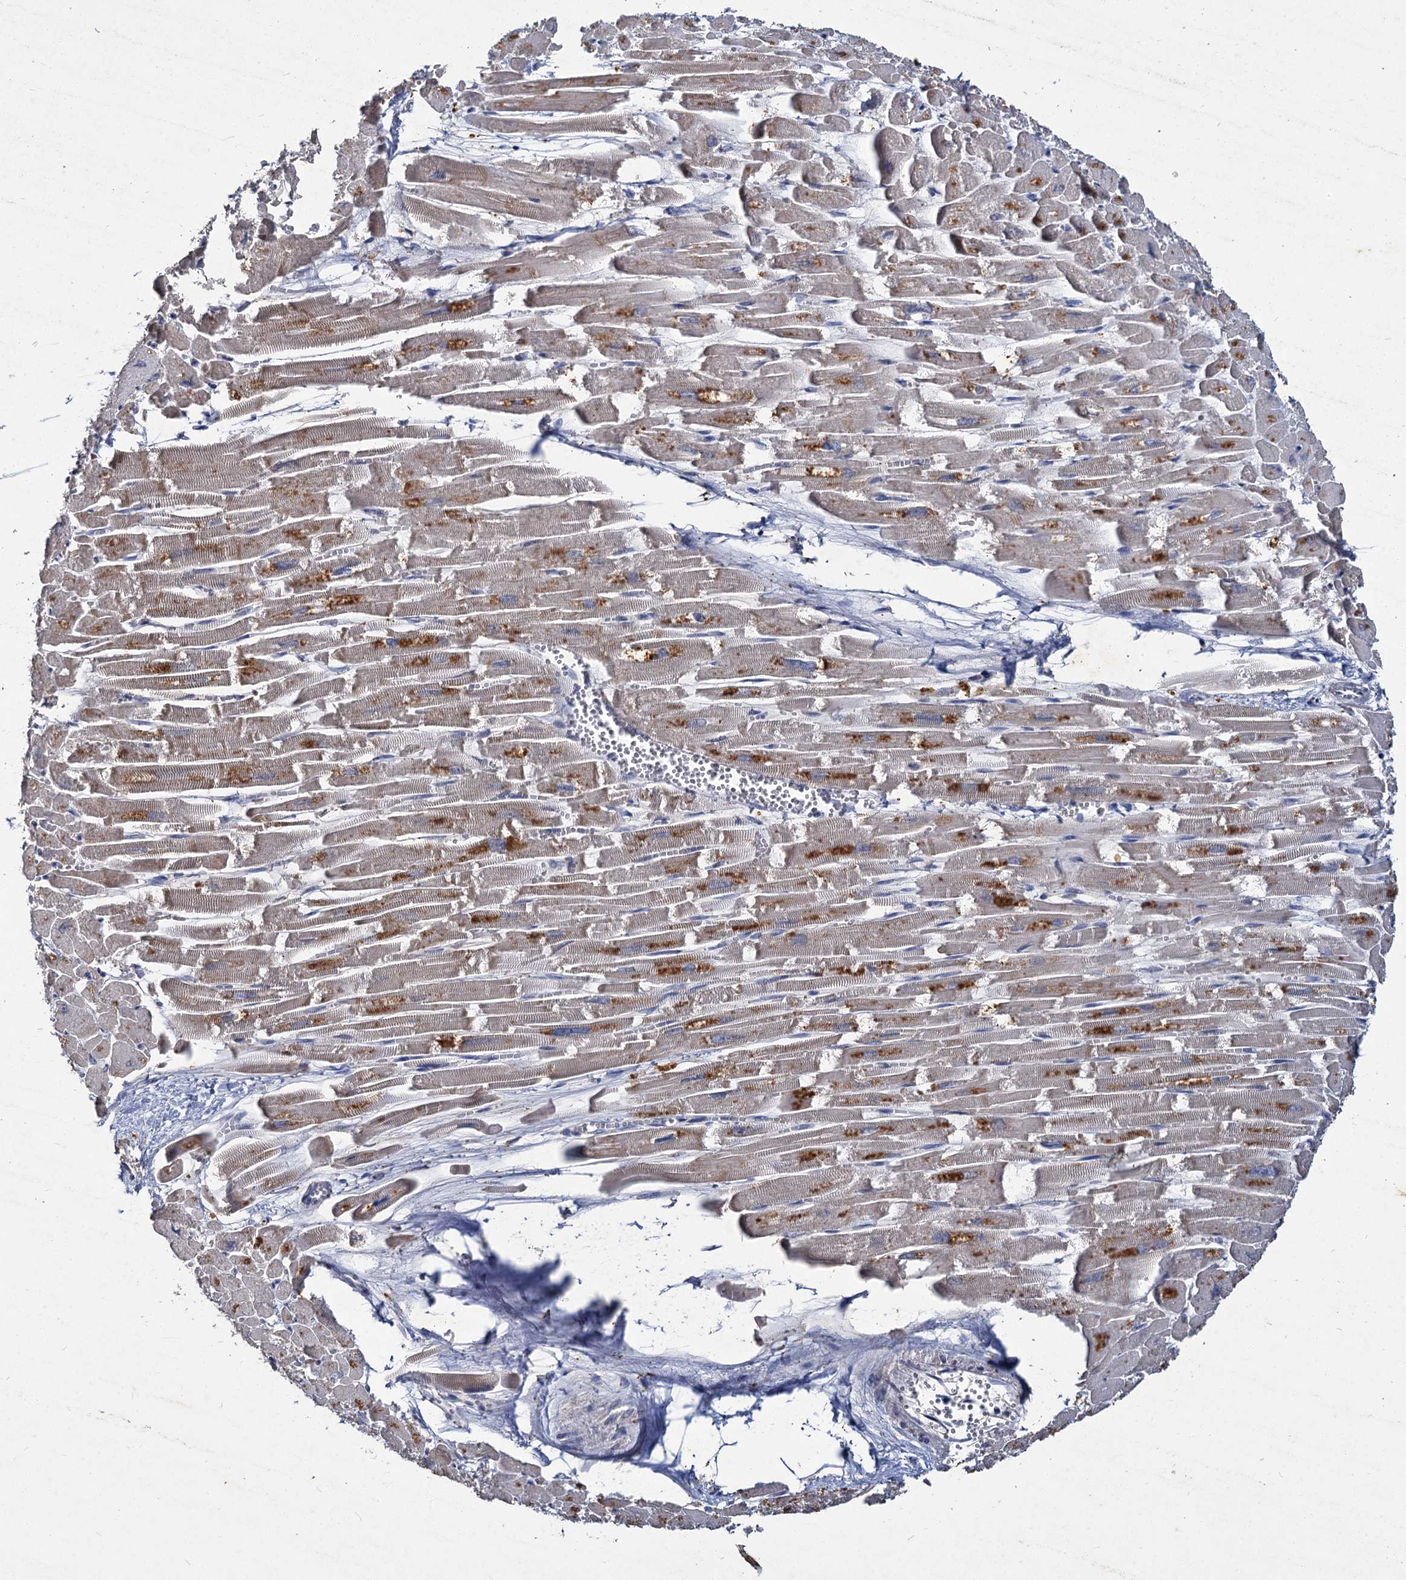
{"staining": {"intensity": "negative", "quantity": "none", "location": "none"}, "tissue": "heart muscle", "cell_type": "Cardiomyocytes", "image_type": "normal", "snomed": [{"axis": "morphology", "description": "Normal tissue, NOS"}, {"axis": "topography", "description": "Heart"}], "caption": "There is no significant expression in cardiomyocytes of heart muscle. (Immunohistochemistry (ihc), brightfield microscopy, high magnification).", "gene": "ATP9A", "patient": {"sex": "male", "age": 54}}